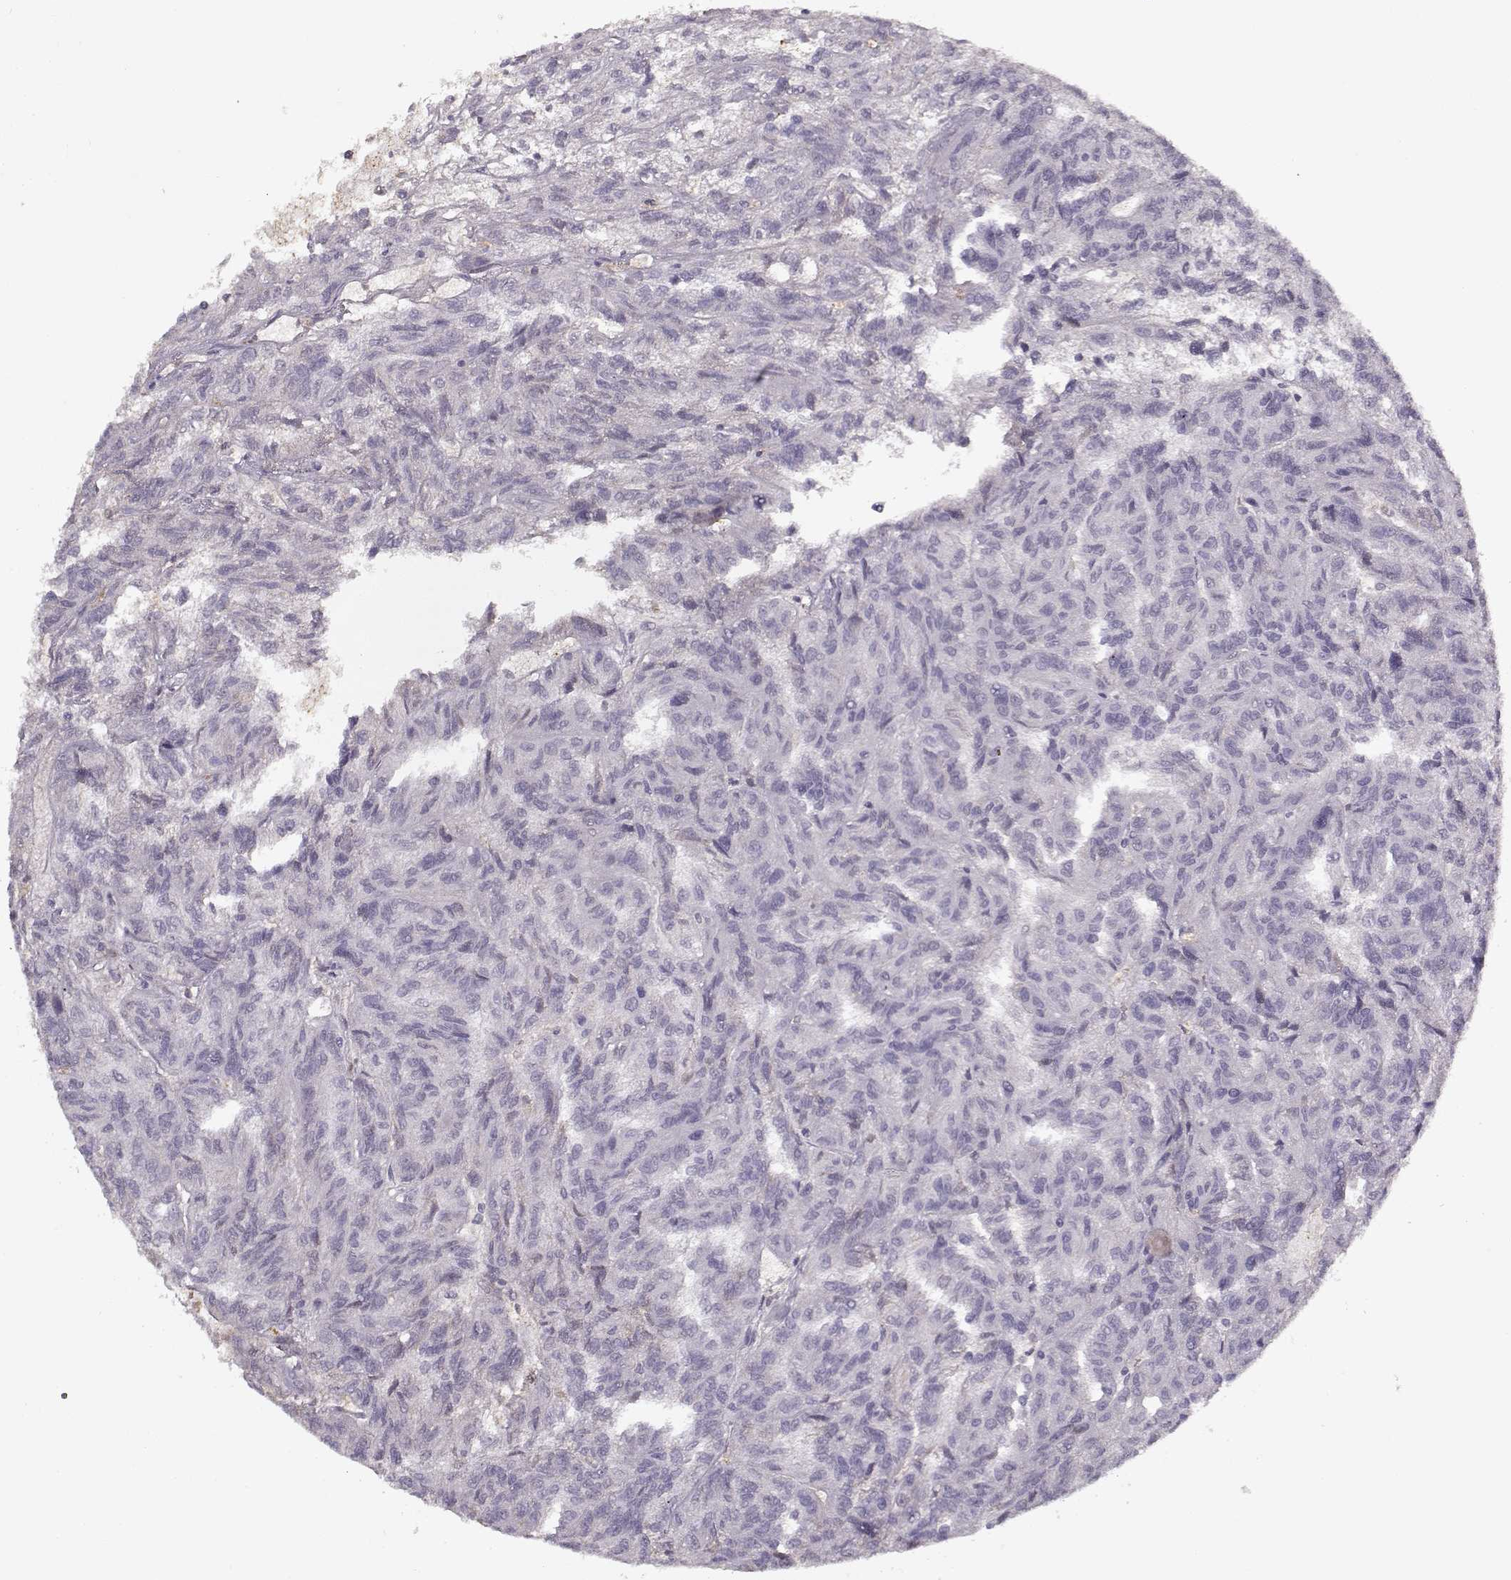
{"staining": {"intensity": "negative", "quantity": "none", "location": "none"}, "tissue": "renal cancer", "cell_type": "Tumor cells", "image_type": "cancer", "snomed": [{"axis": "morphology", "description": "Adenocarcinoma, NOS"}, {"axis": "topography", "description": "Kidney"}], "caption": "An immunohistochemistry (IHC) micrograph of renal adenocarcinoma is shown. There is no staining in tumor cells of renal adenocarcinoma.", "gene": "LUM", "patient": {"sex": "male", "age": 79}}